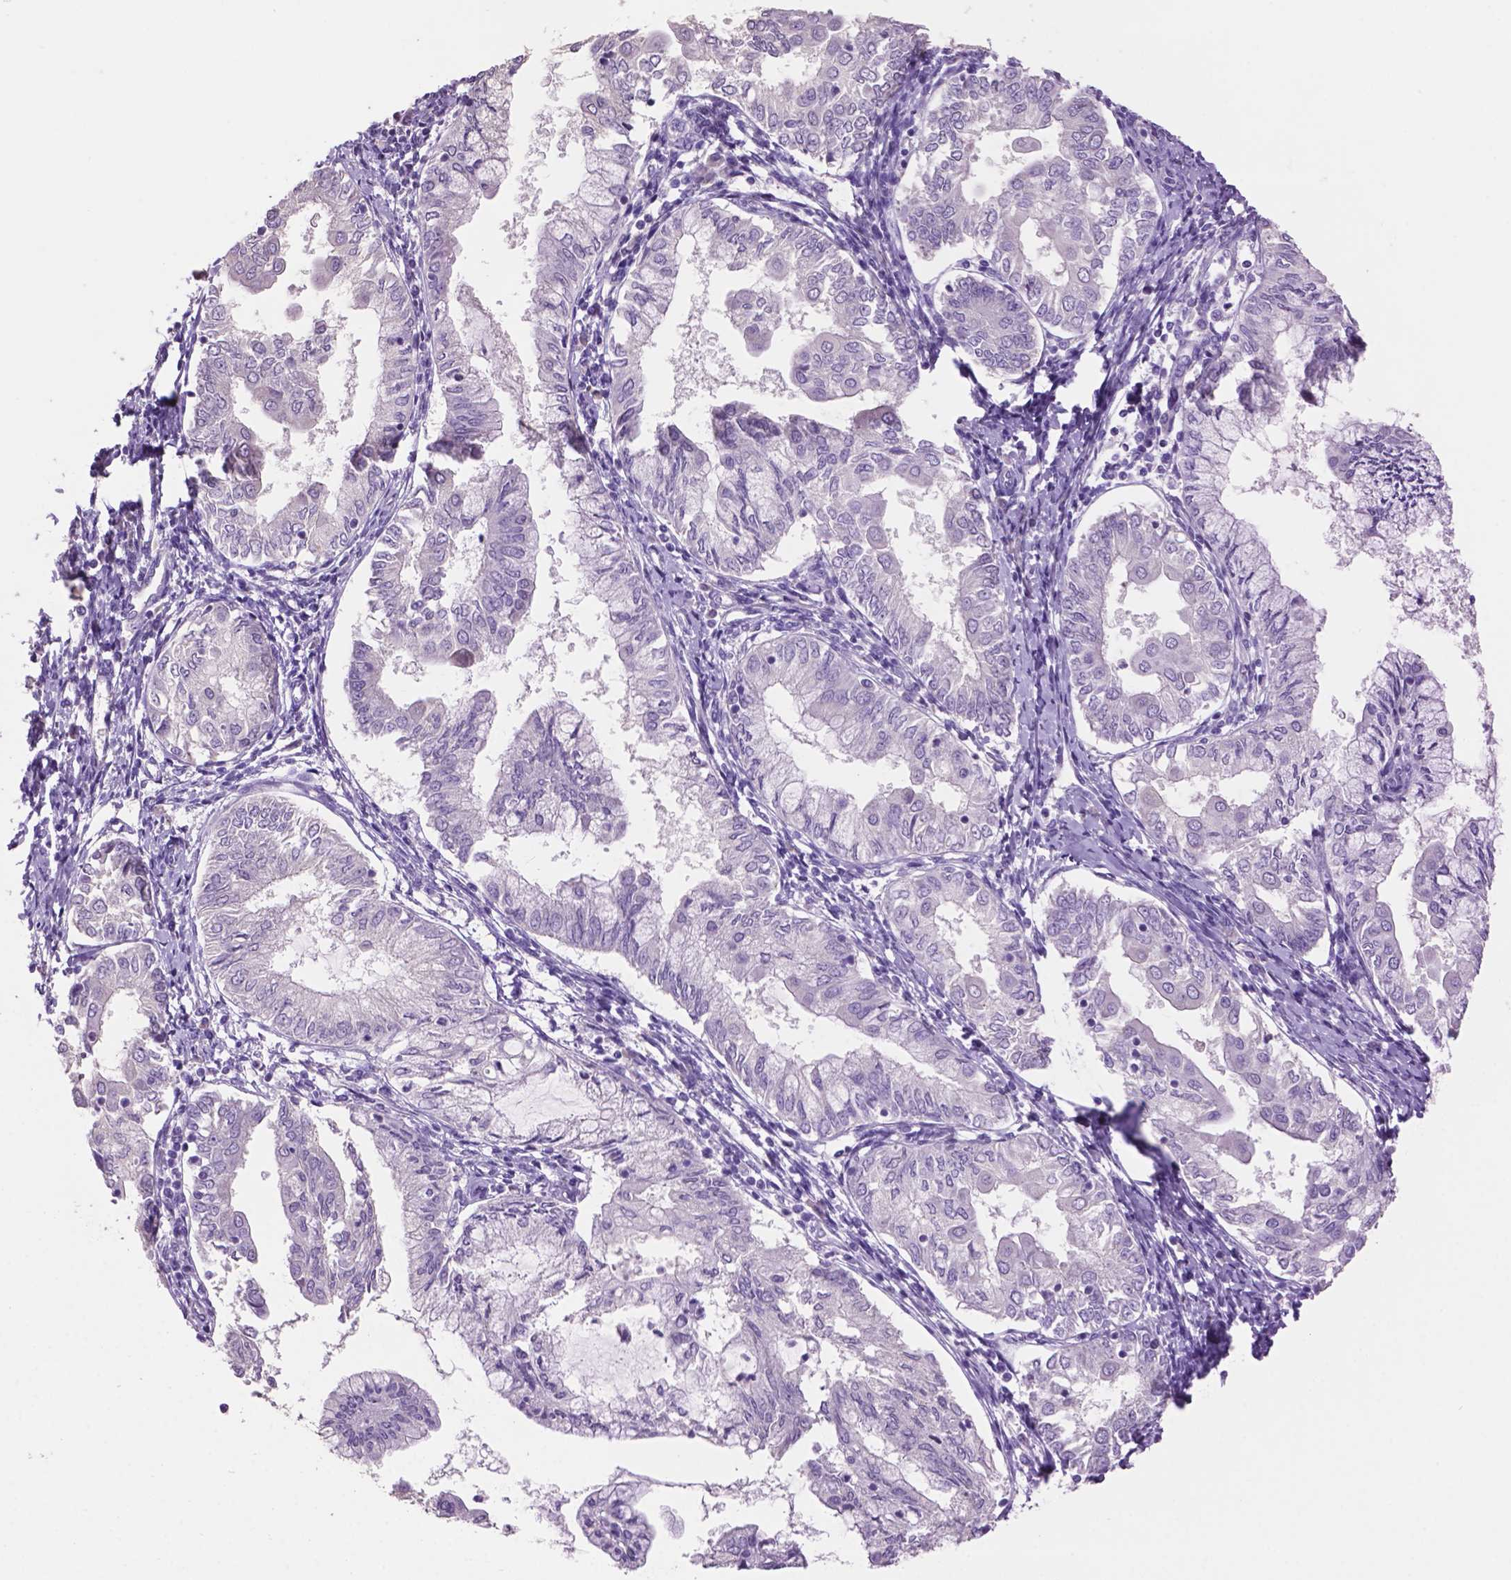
{"staining": {"intensity": "negative", "quantity": "none", "location": "none"}, "tissue": "endometrial cancer", "cell_type": "Tumor cells", "image_type": "cancer", "snomed": [{"axis": "morphology", "description": "Adenocarcinoma, NOS"}, {"axis": "topography", "description": "Endometrium"}], "caption": "Endometrial cancer (adenocarcinoma) was stained to show a protein in brown. There is no significant staining in tumor cells.", "gene": "CRYBA4", "patient": {"sex": "female", "age": 68}}